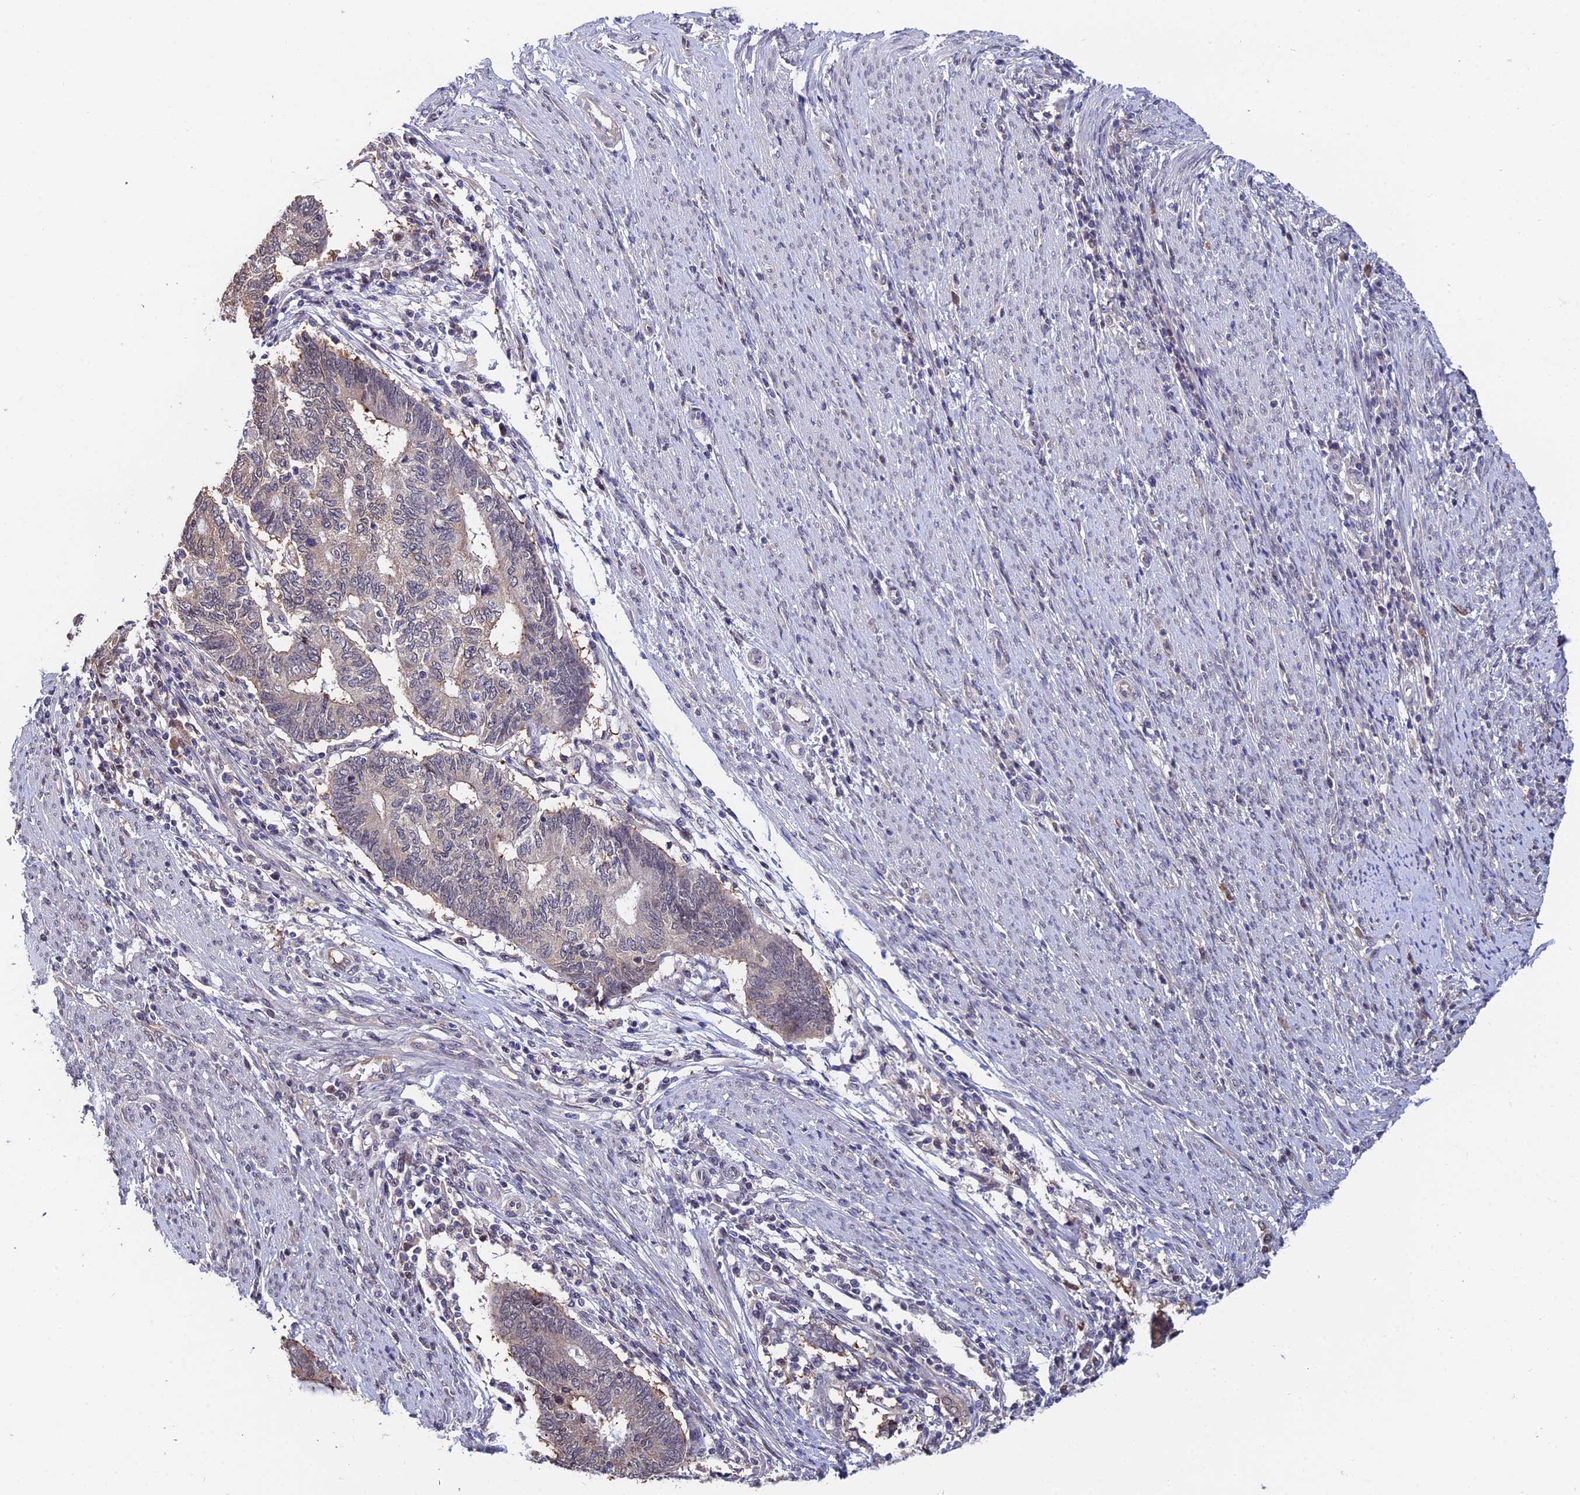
{"staining": {"intensity": "weak", "quantity": "<25%", "location": "cytoplasmic/membranous"}, "tissue": "endometrial cancer", "cell_type": "Tumor cells", "image_type": "cancer", "snomed": [{"axis": "morphology", "description": "Adenocarcinoma, NOS"}, {"axis": "topography", "description": "Uterus"}, {"axis": "topography", "description": "Endometrium"}], "caption": "The image displays no significant staining in tumor cells of endometrial cancer.", "gene": "INPP4A", "patient": {"sex": "female", "age": 70}}